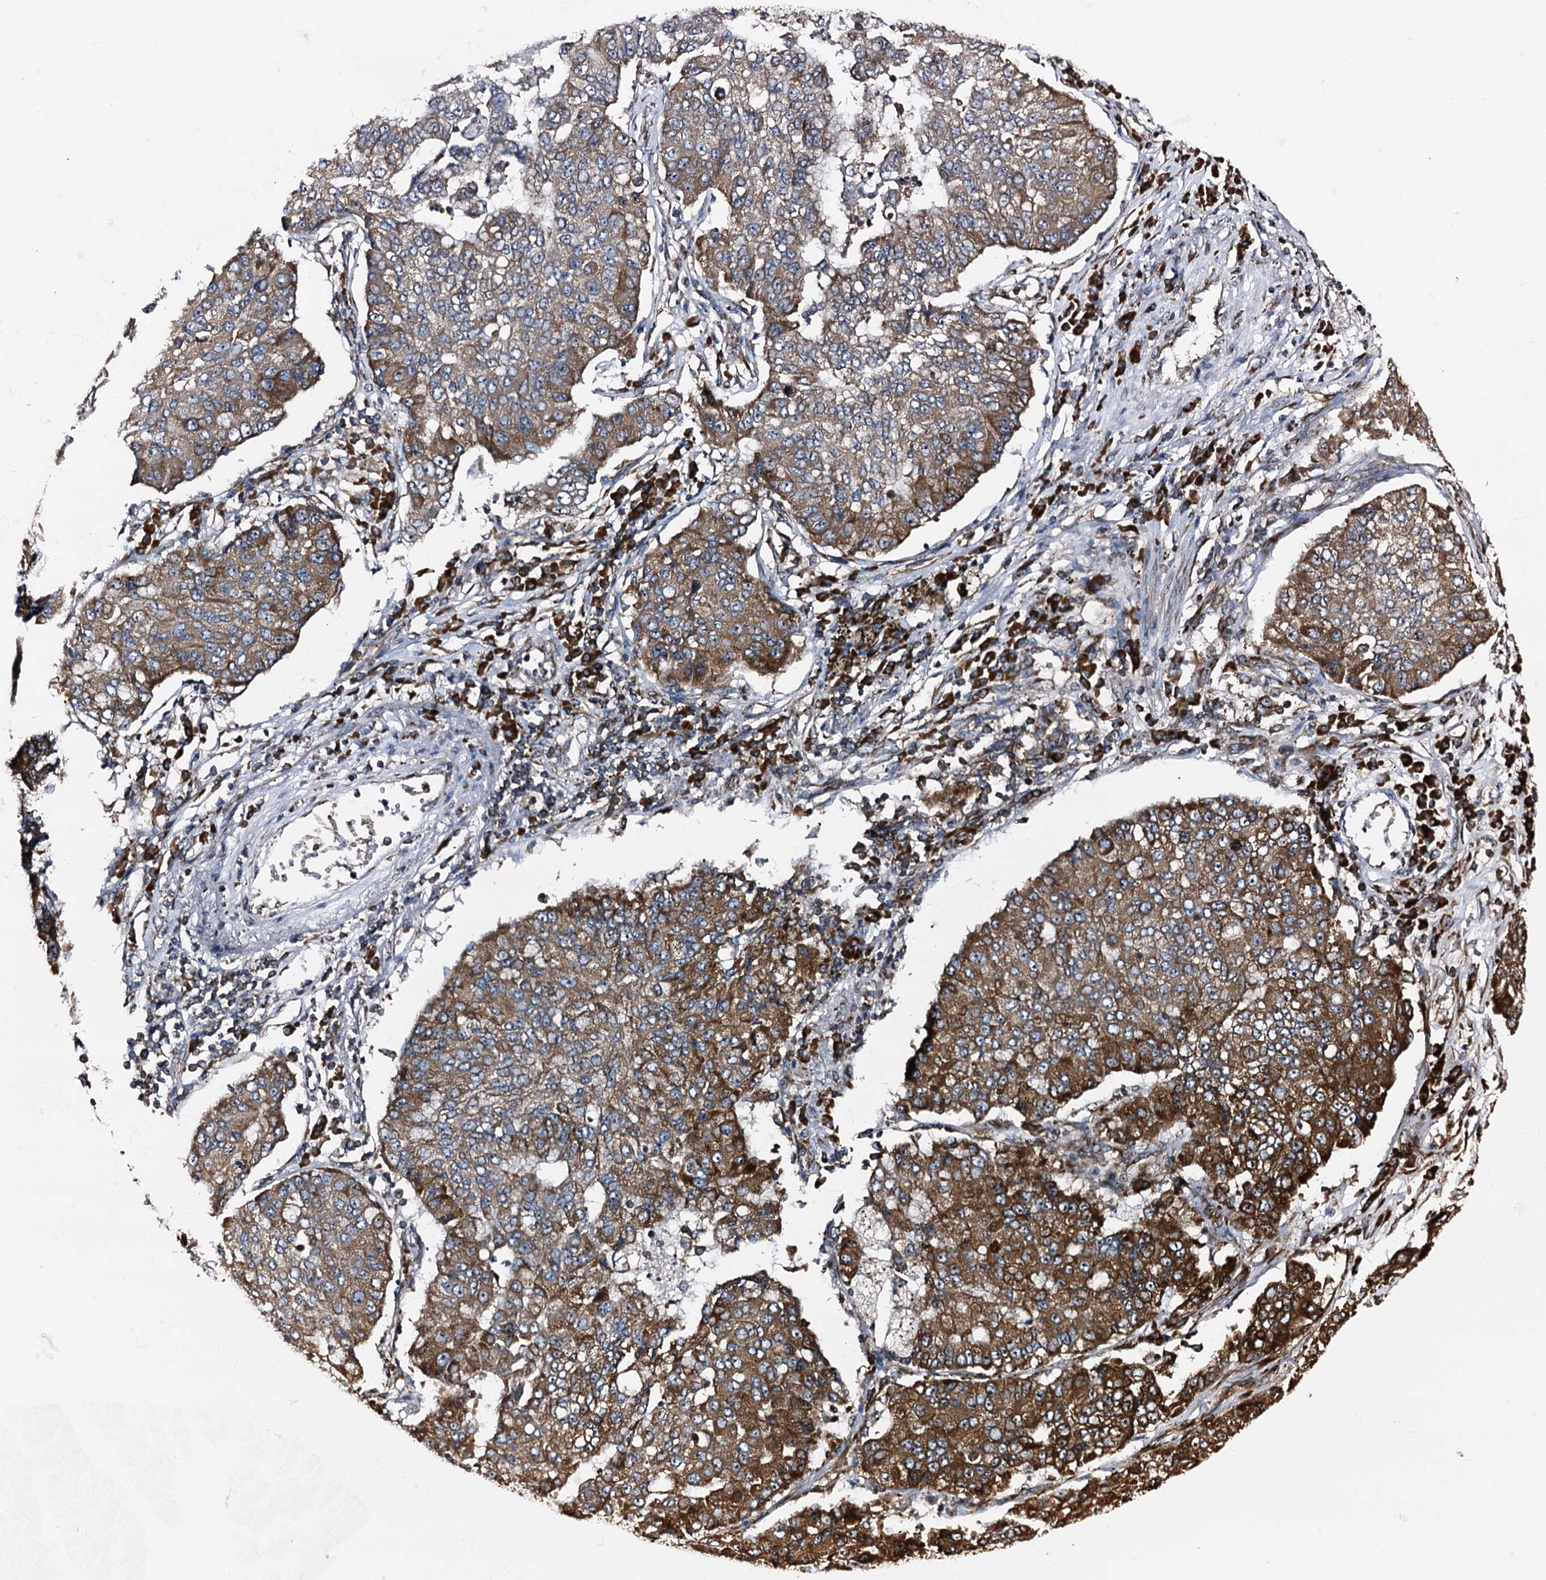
{"staining": {"intensity": "strong", "quantity": "25%-75%", "location": "cytoplasmic/membranous"}, "tissue": "lung cancer", "cell_type": "Tumor cells", "image_type": "cancer", "snomed": [{"axis": "morphology", "description": "Squamous cell carcinoma, NOS"}, {"axis": "topography", "description": "Lung"}], "caption": "Immunohistochemistry of human lung squamous cell carcinoma displays high levels of strong cytoplasmic/membranous staining in about 25%-75% of tumor cells.", "gene": "ATP2C1", "patient": {"sex": "male", "age": 74}}